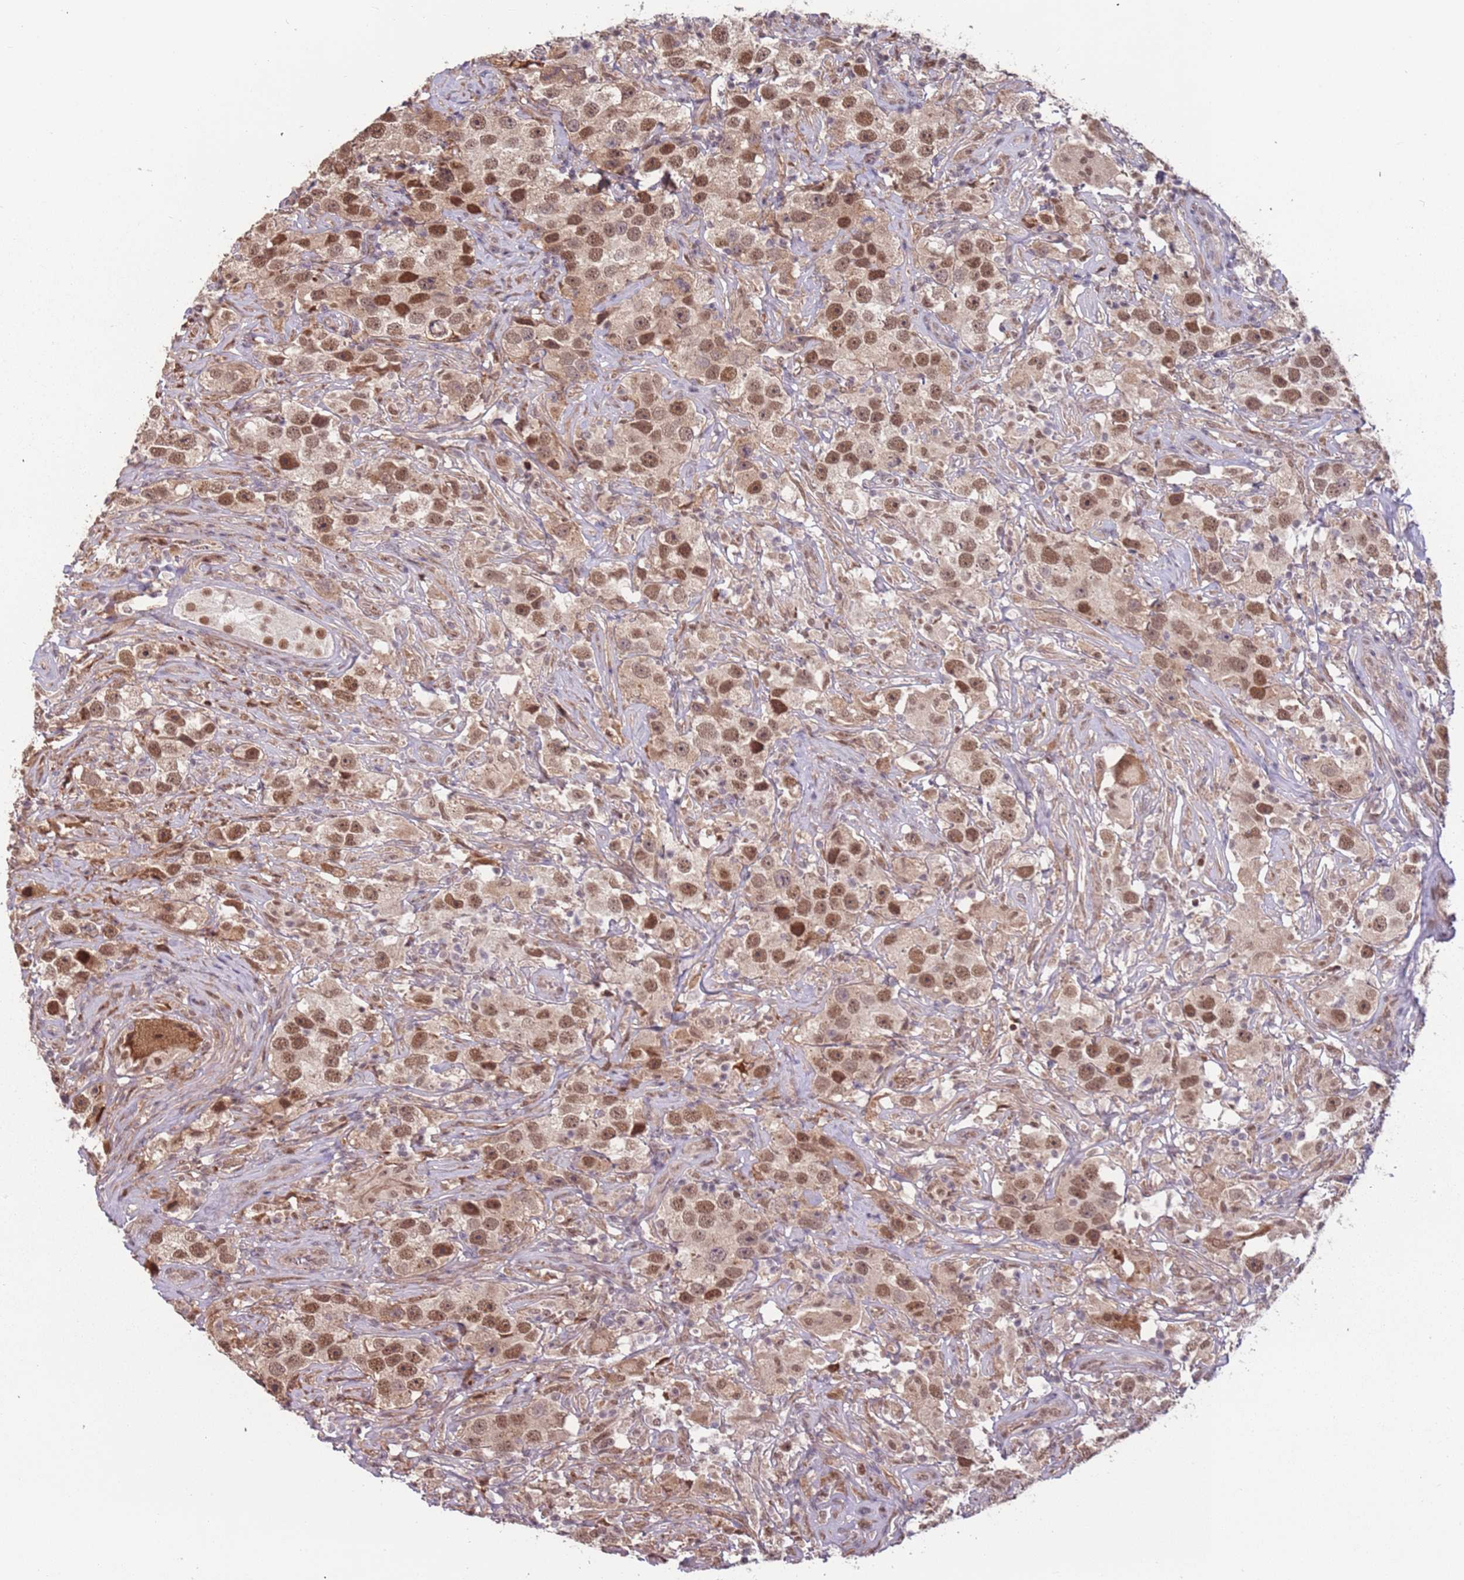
{"staining": {"intensity": "moderate", "quantity": ">75%", "location": "nuclear"}, "tissue": "testis cancer", "cell_type": "Tumor cells", "image_type": "cancer", "snomed": [{"axis": "morphology", "description": "Seminoma, NOS"}, {"axis": "topography", "description": "Testis"}], "caption": "Protein staining reveals moderate nuclear staining in approximately >75% of tumor cells in testis cancer (seminoma).", "gene": "POLR3H", "patient": {"sex": "male", "age": 49}}